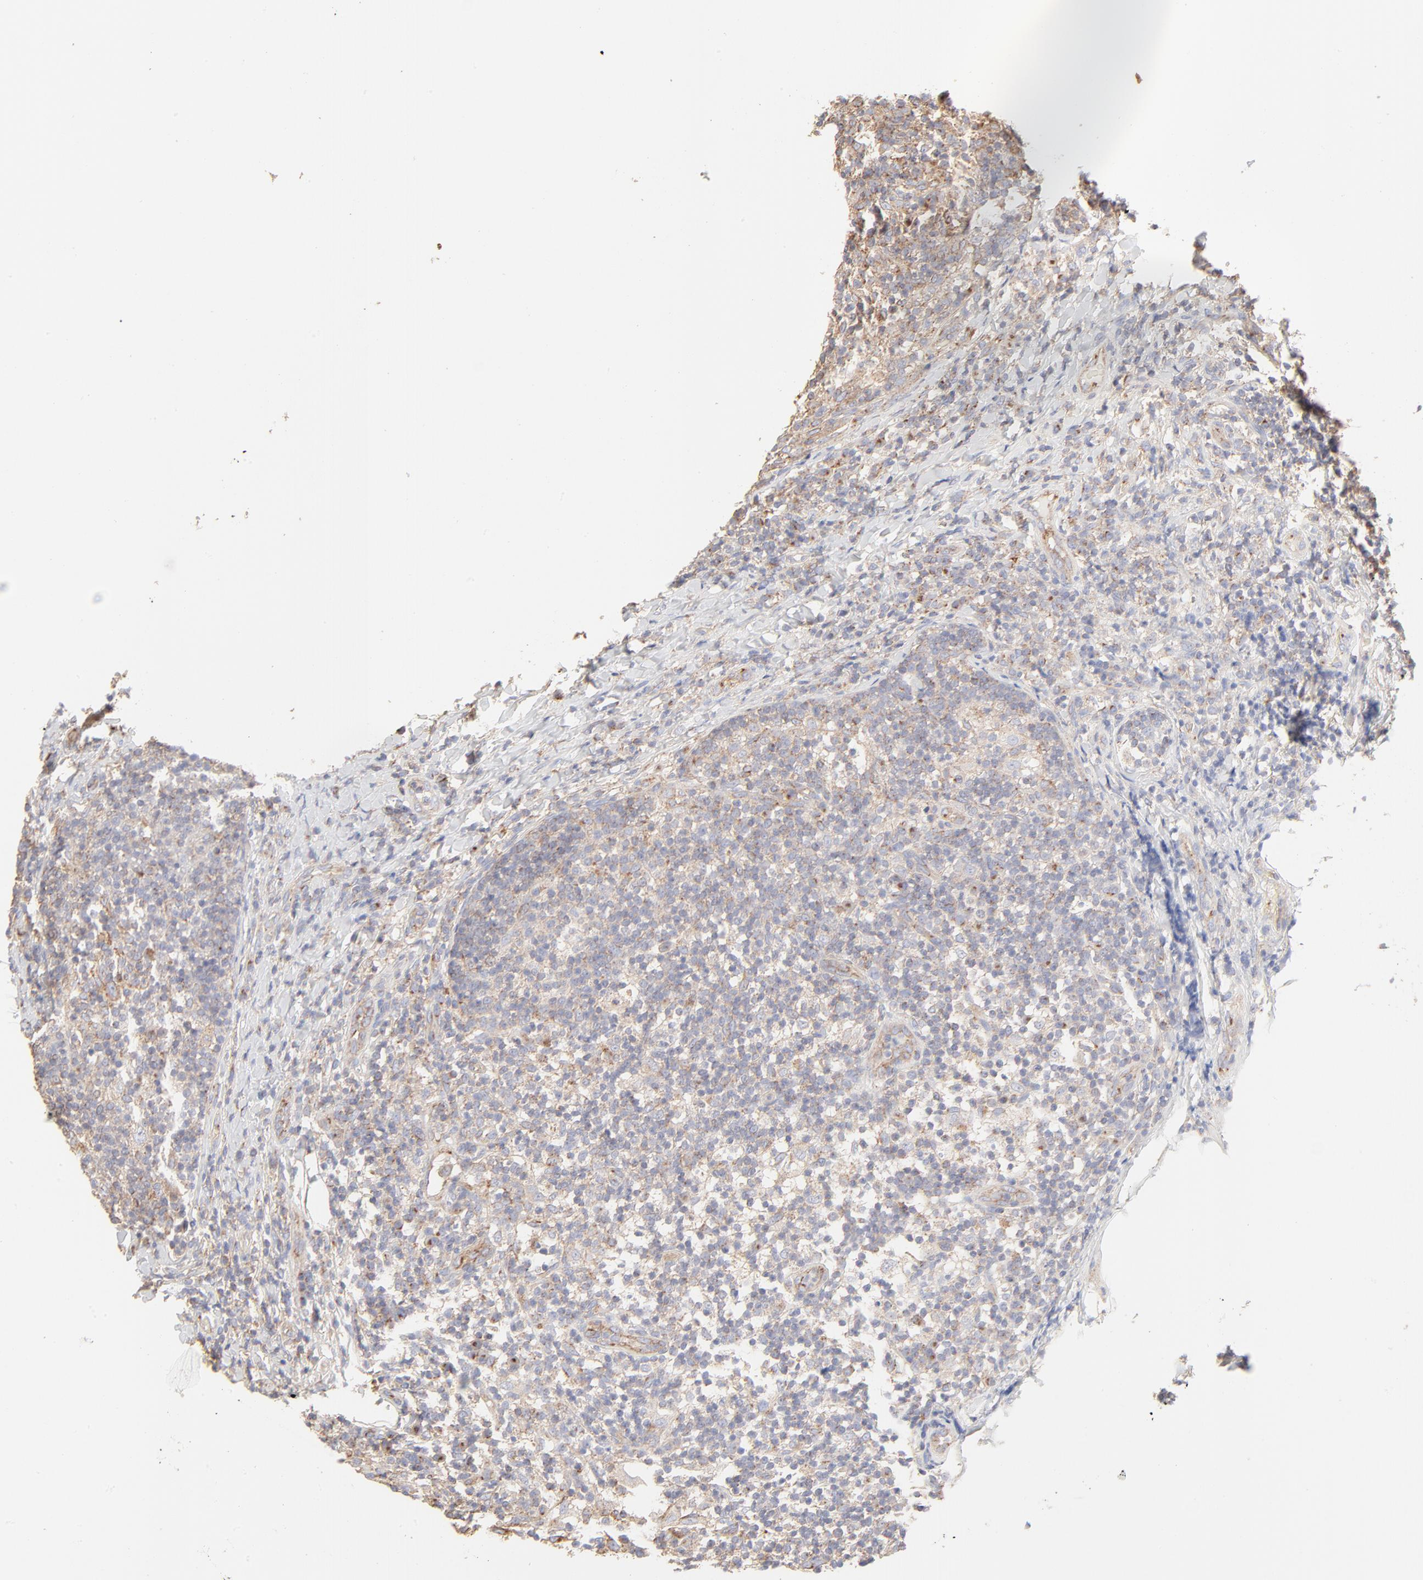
{"staining": {"intensity": "moderate", "quantity": "25%-75%", "location": "cytoplasmic/membranous"}, "tissue": "lymph node", "cell_type": "Germinal center cells", "image_type": "normal", "snomed": [{"axis": "morphology", "description": "Normal tissue, NOS"}, {"axis": "morphology", "description": "Inflammation, NOS"}, {"axis": "topography", "description": "Lymph node"}], "caption": "Immunohistochemical staining of unremarkable human lymph node displays medium levels of moderate cytoplasmic/membranous staining in about 25%-75% of germinal center cells.", "gene": "CLTB", "patient": {"sex": "male", "age": 46}}